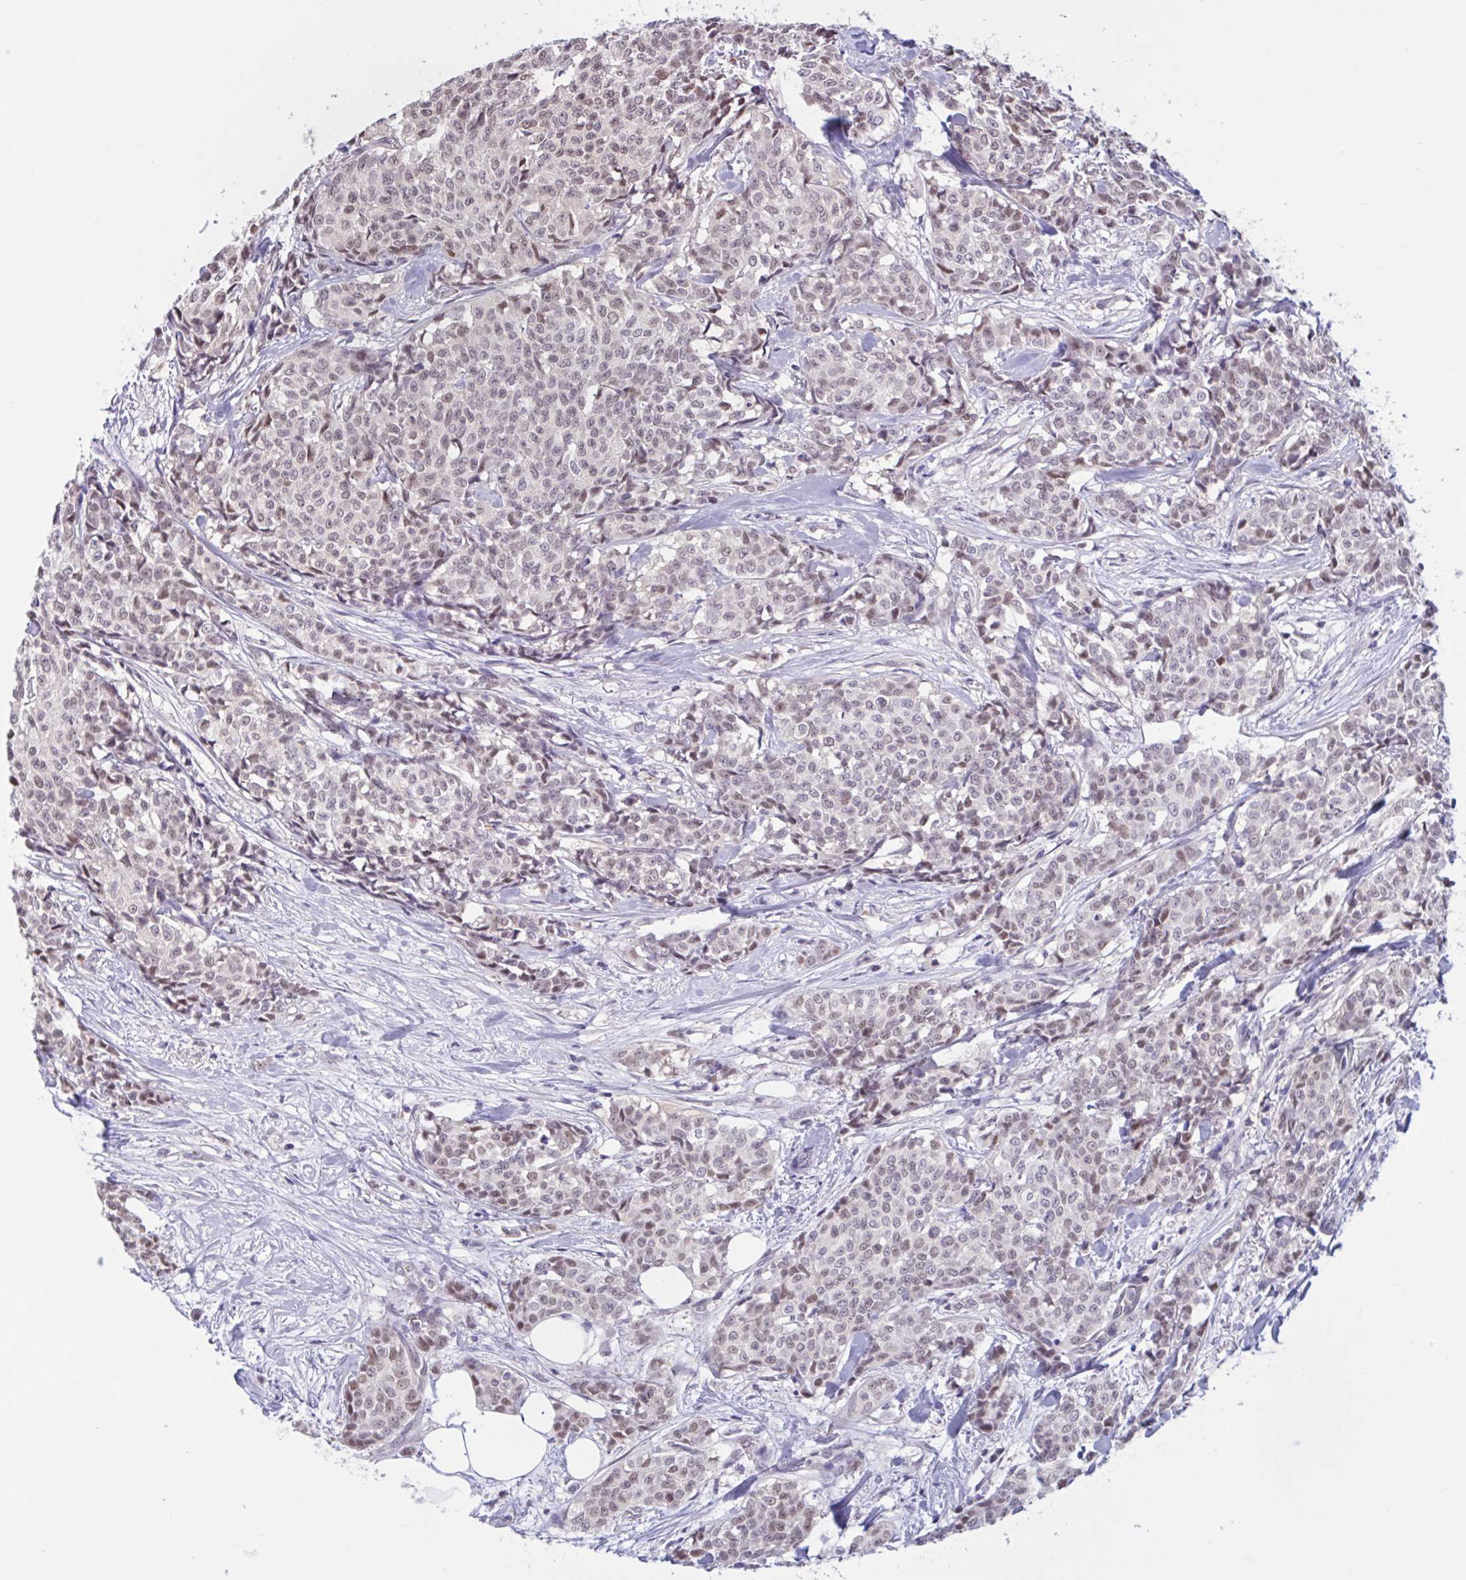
{"staining": {"intensity": "weak", "quantity": "25%-75%", "location": "nuclear"}, "tissue": "breast cancer", "cell_type": "Tumor cells", "image_type": "cancer", "snomed": [{"axis": "morphology", "description": "Duct carcinoma"}, {"axis": "topography", "description": "Breast"}], "caption": "Breast cancer stained with IHC displays weak nuclear positivity in about 25%-75% of tumor cells.", "gene": "RBL1", "patient": {"sex": "female", "age": 91}}